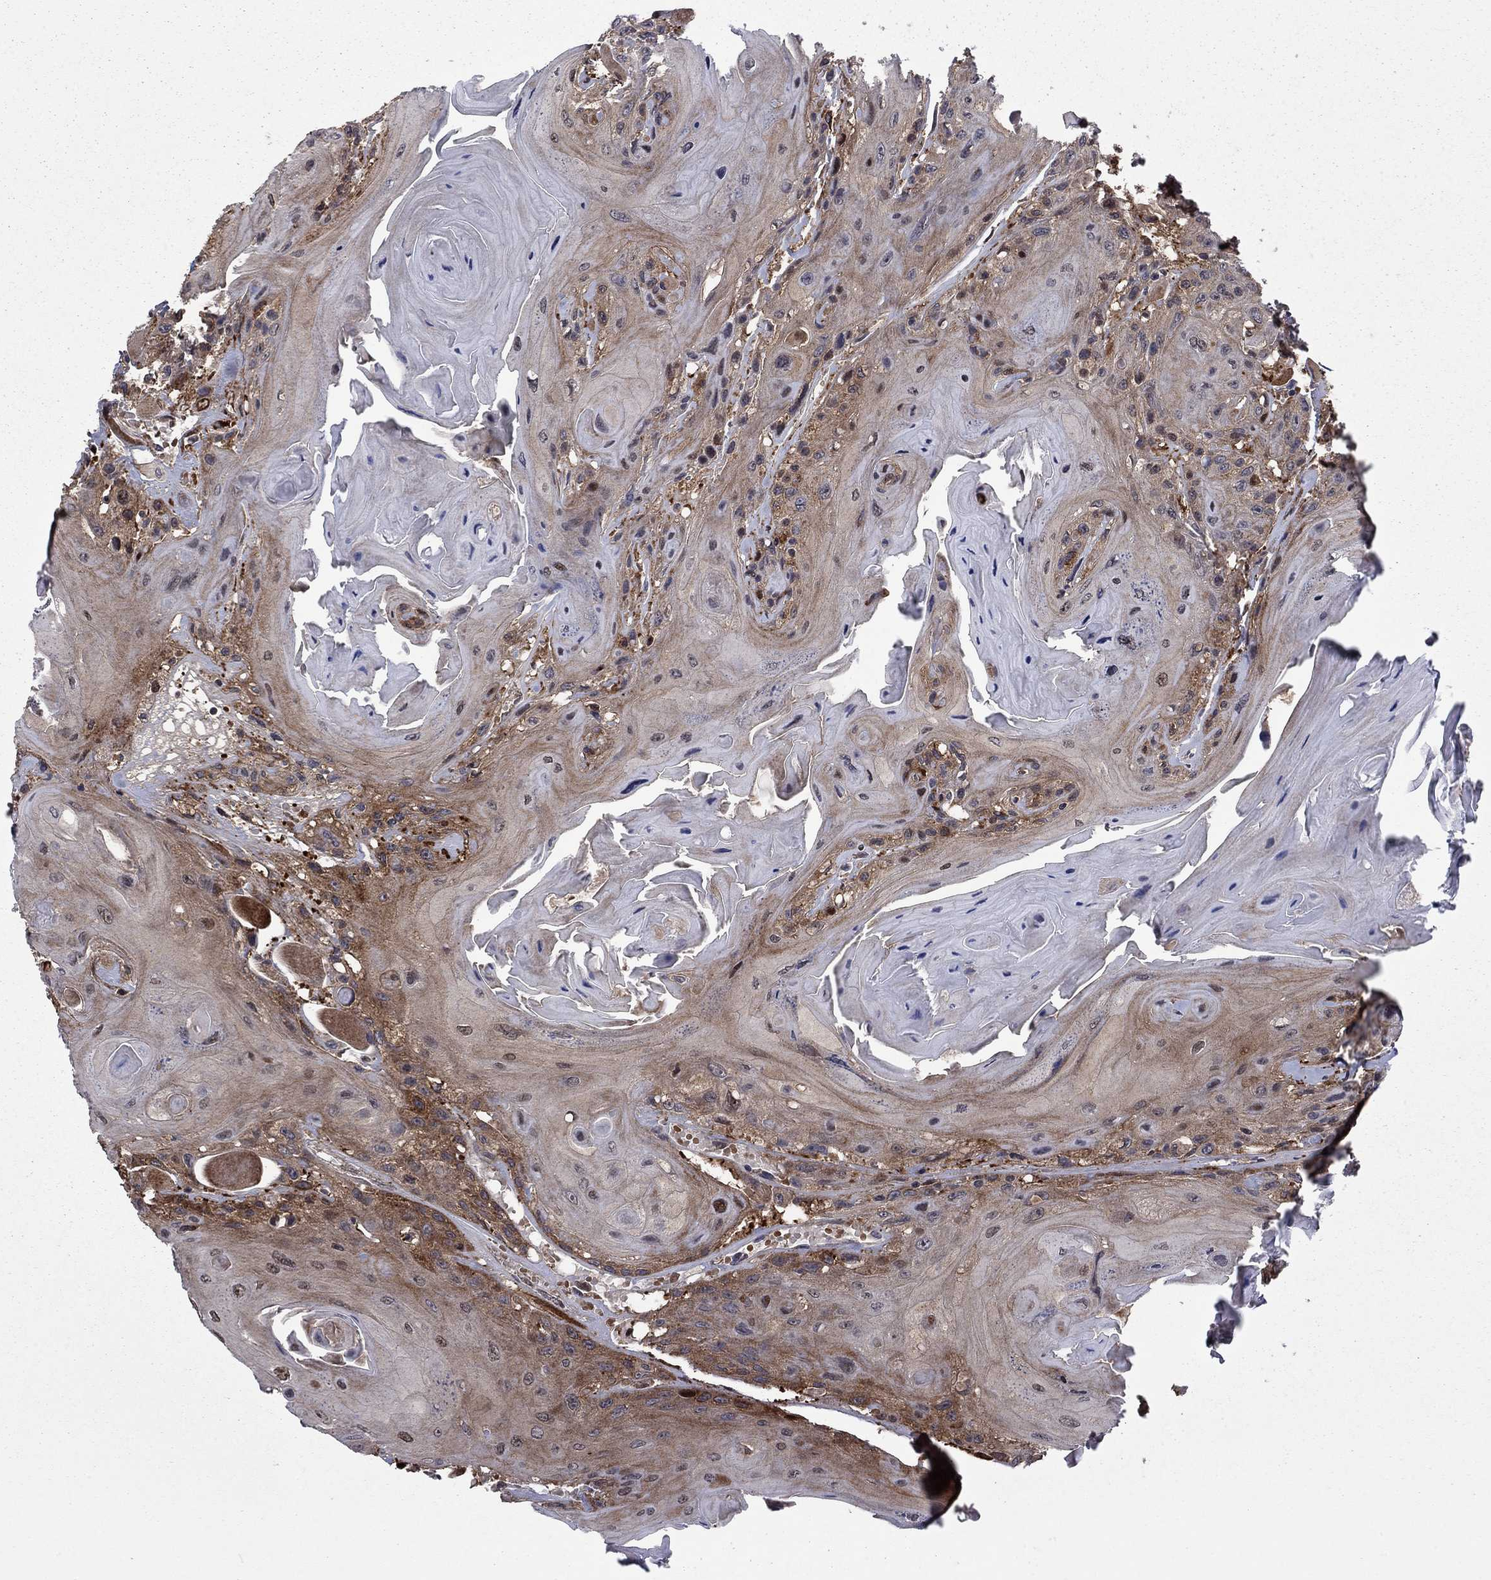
{"staining": {"intensity": "moderate", "quantity": ">75%", "location": "cytoplasmic/membranous"}, "tissue": "head and neck cancer", "cell_type": "Tumor cells", "image_type": "cancer", "snomed": [{"axis": "morphology", "description": "Squamous cell carcinoma, NOS"}, {"axis": "topography", "description": "Head-Neck"}], "caption": "High-power microscopy captured an IHC image of squamous cell carcinoma (head and neck), revealing moderate cytoplasmic/membranous positivity in about >75% of tumor cells.", "gene": "HDAC4", "patient": {"sex": "female", "age": 59}}